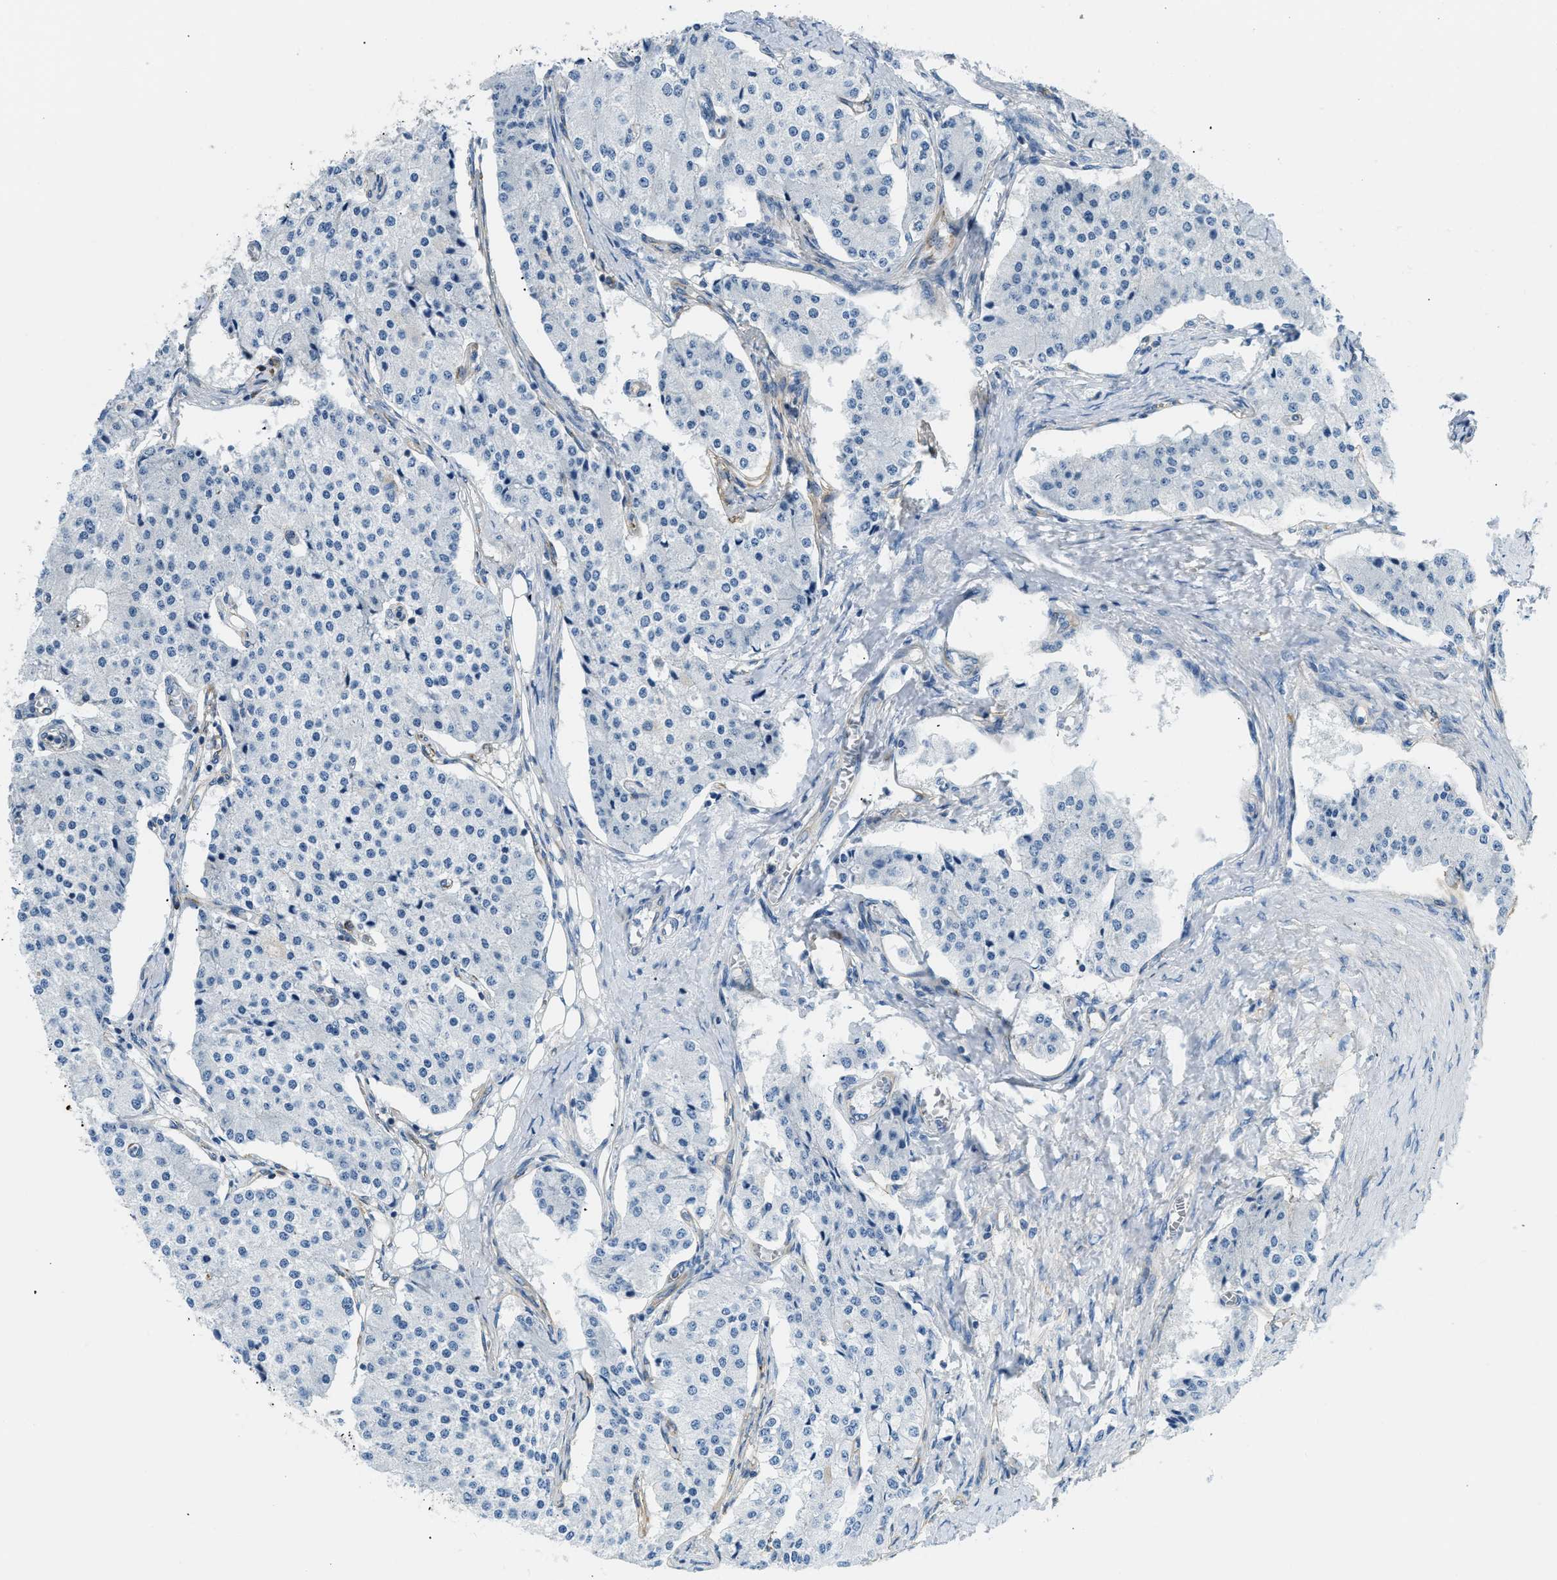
{"staining": {"intensity": "negative", "quantity": "none", "location": "none"}, "tissue": "carcinoid", "cell_type": "Tumor cells", "image_type": "cancer", "snomed": [{"axis": "morphology", "description": "Carcinoid, malignant, NOS"}, {"axis": "topography", "description": "Colon"}], "caption": "Carcinoid was stained to show a protein in brown. There is no significant staining in tumor cells. Brightfield microscopy of immunohistochemistry (IHC) stained with DAB (3,3'-diaminobenzidine) (brown) and hematoxylin (blue), captured at high magnification.", "gene": "COL15A1", "patient": {"sex": "female", "age": 52}}